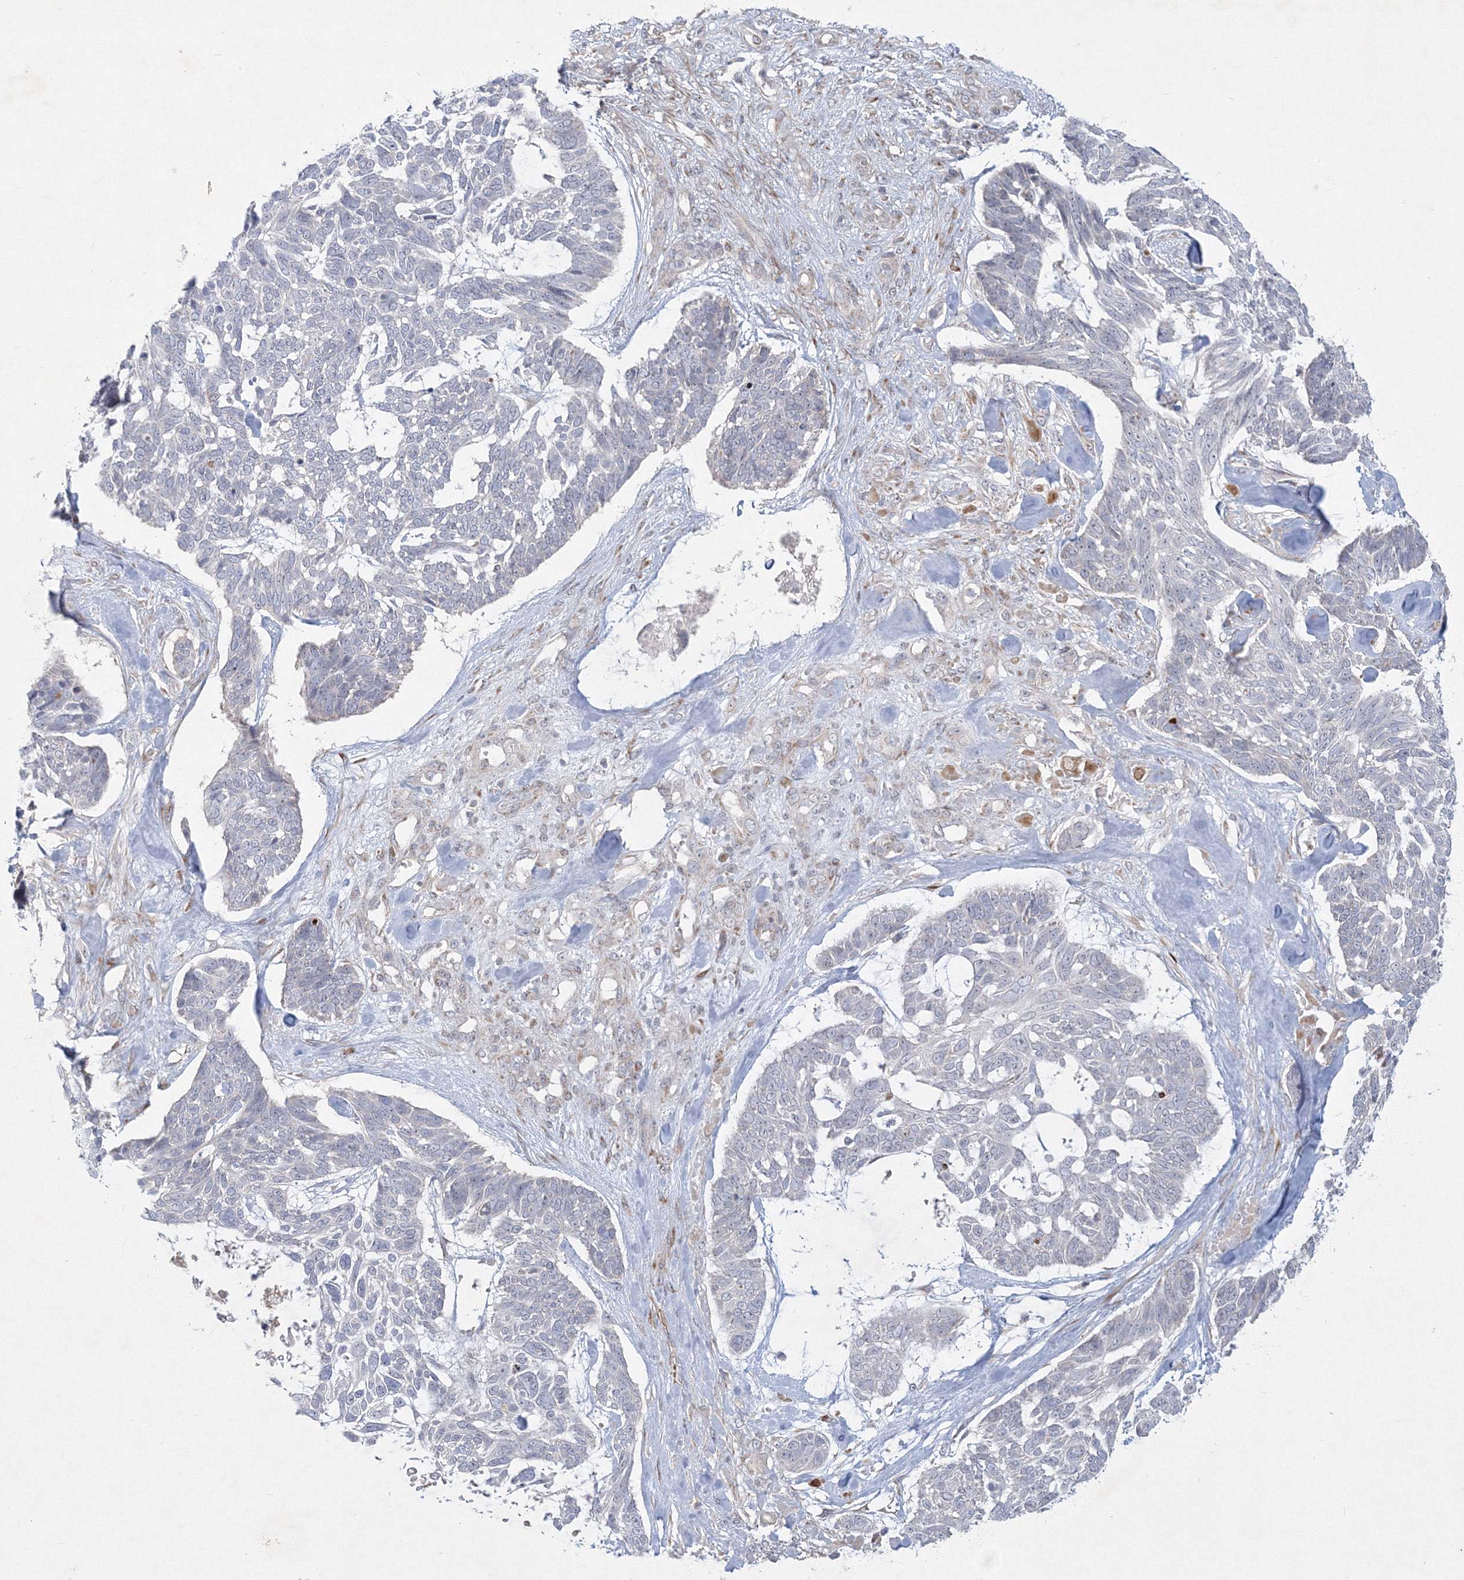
{"staining": {"intensity": "negative", "quantity": "none", "location": "none"}, "tissue": "skin cancer", "cell_type": "Tumor cells", "image_type": "cancer", "snomed": [{"axis": "morphology", "description": "Basal cell carcinoma"}, {"axis": "topography", "description": "Skin"}], "caption": "Basal cell carcinoma (skin) was stained to show a protein in brown. There is no significant expression in tumor cells.", "gene": "WDR49", "patient": {"sex": "male", "age": 88}}